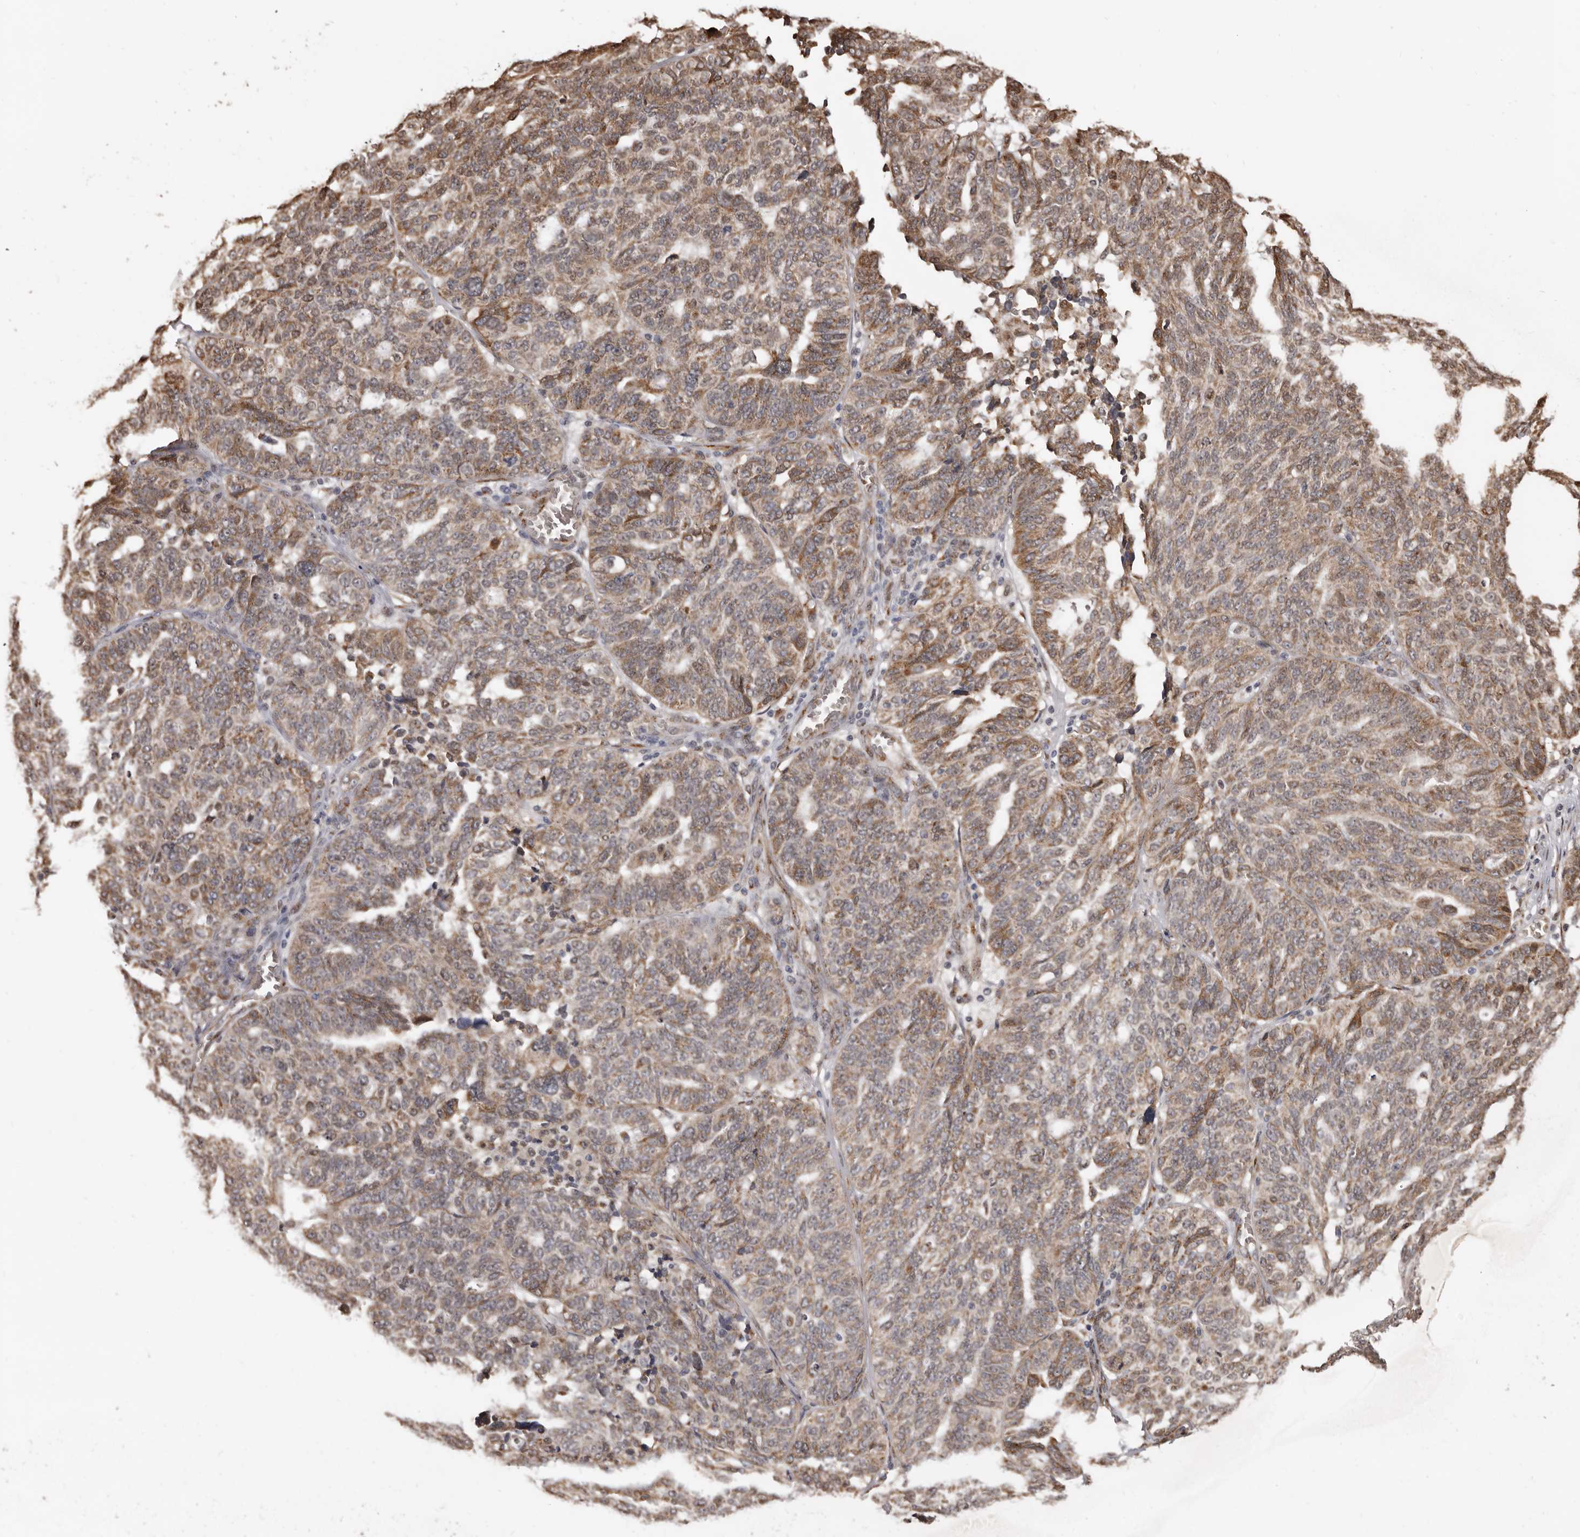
{"staining": {"intensity": "moderate", "quantity": ">75%", "location": "cytoplasmic/membranous"}, "tissue": "ovarian cancer", "cell_type": "Tumor cells", "image_type": "cancer", "snomed": [{"axis": "morphology", "description": "Cystadenocarcinoma, serous, NOS"}, {"axis": "topography", "description": "Ovary"}], "caption": "Serous cystadenocarcinoma (ovarian) stained with a protein marker exhibits moderate staining in tumor cells.", "gene": "ENTREP1", "patient": {"sex": "female", "age": 59}}